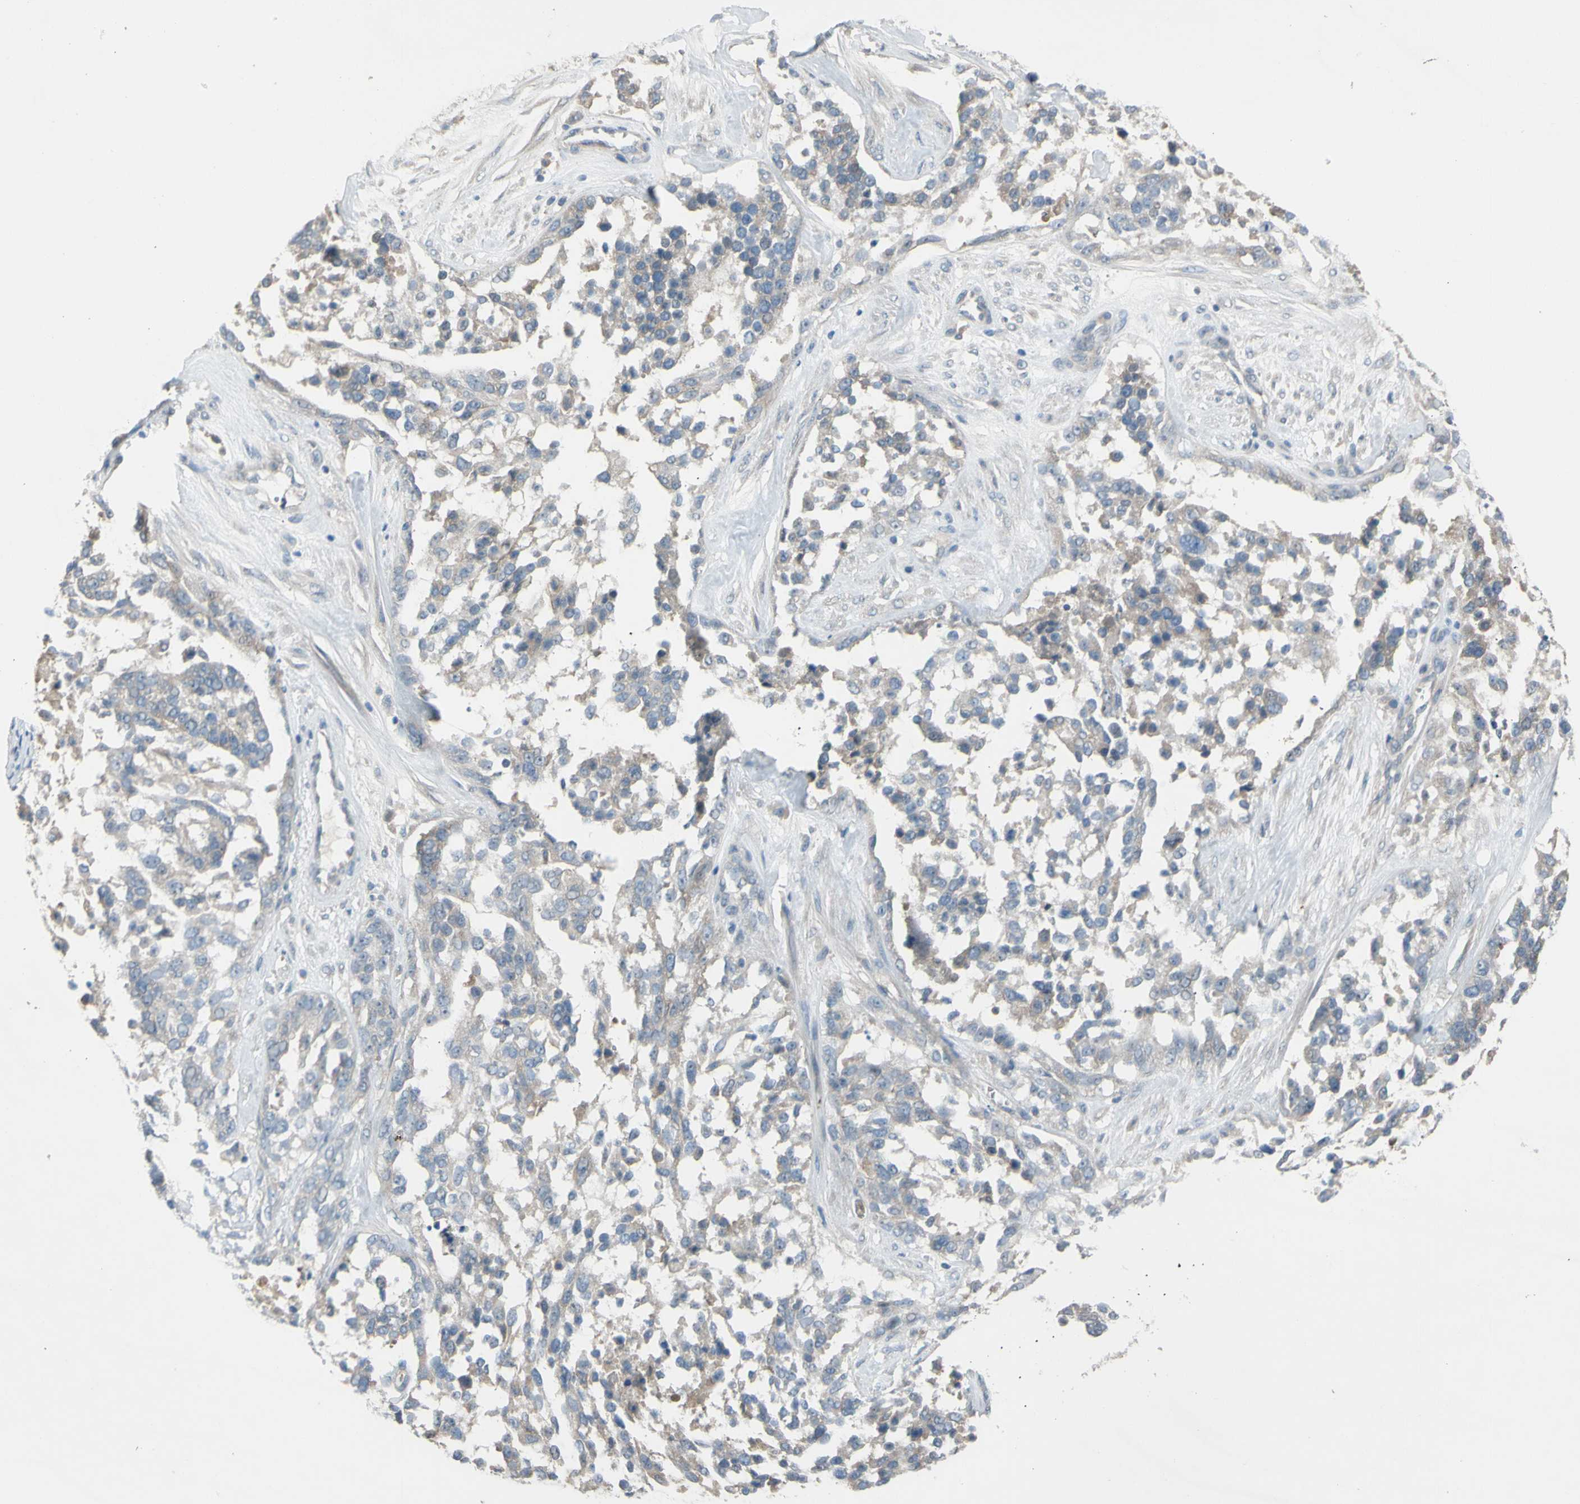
{"staining": {"intensity": "weak", "quantity": "25%-75%", "location": "cytoplasmic/membranous"}, "tissue": "ovarian cancer", "cell_type": "Tumor cells", "image_type": "cancer", "snomed": [{"axis": "morphology", "description": "Cystadenocarcinoma, serous, NOS"}, {"axis": "topography", "description": "Ovary"}], "caption": "Immunohistochemical staining of ovarian cancer shows low levels of weak cytoplasmic/membranous protein positivity in approximately 25%-75% of tumor cells.", "gene": "ATRN", "patient": {"sex": "female", "age": 44}}